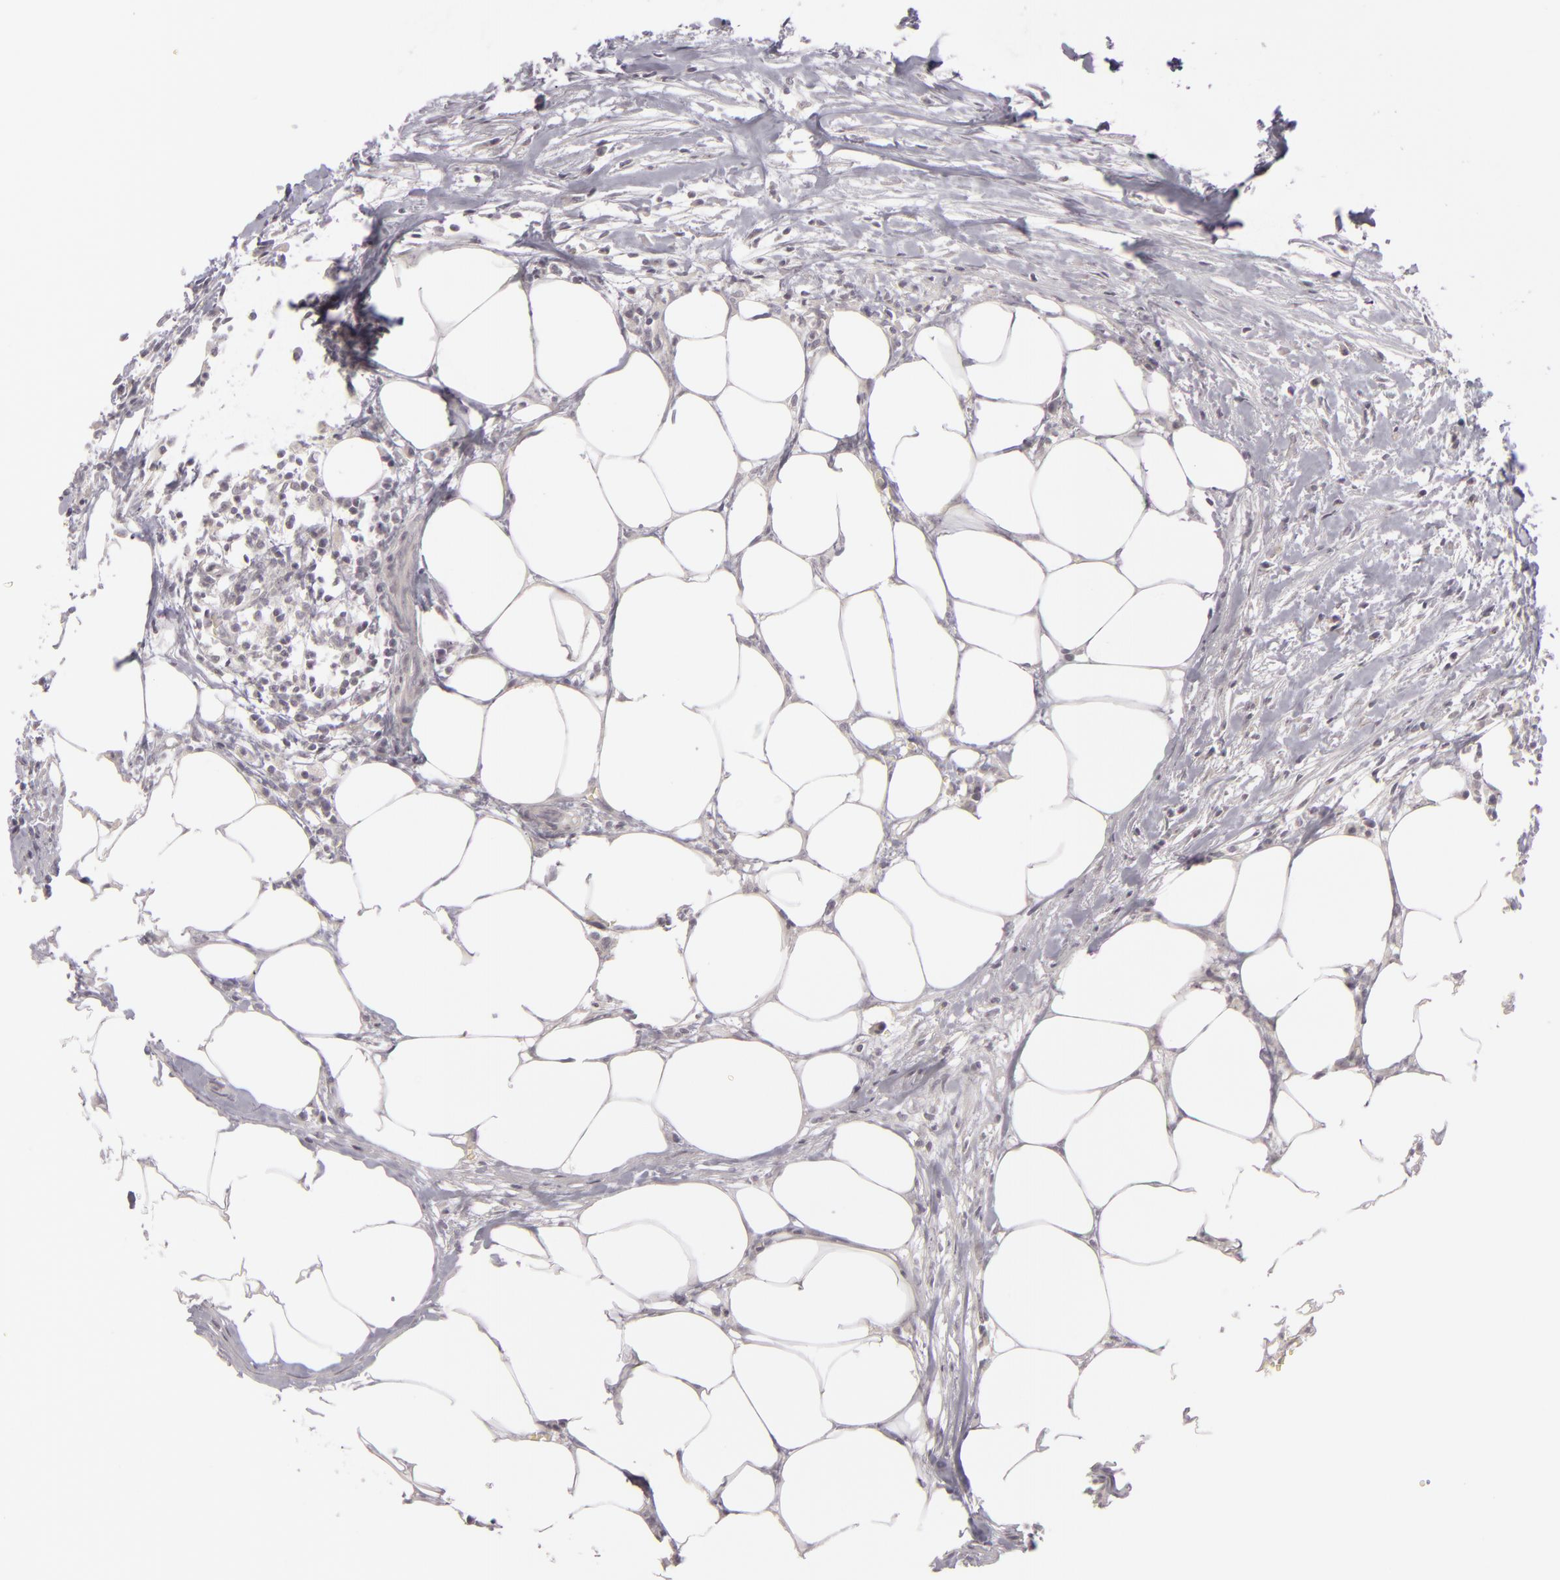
{"staining": {"intensity": "negative", "quantity": "none", "location": "none"}, "tissue": "colorectal cancer", "cell_type": "Tumor cells", "image_type": "cancer", "snomed": [{"axis": "morphology", "description": "Adenocarcinoma, NOS"}, {"axis": "topography", "description": "Colon"}], "caption": "The micrograph shows no staining of tumor cells in colorectal adenocarcinoma. (DAB (3,3'-diaminobenzidine) IHC, high magnification).", "gene": "SIX1", "patient": {"sex": "male", "age": 55}}